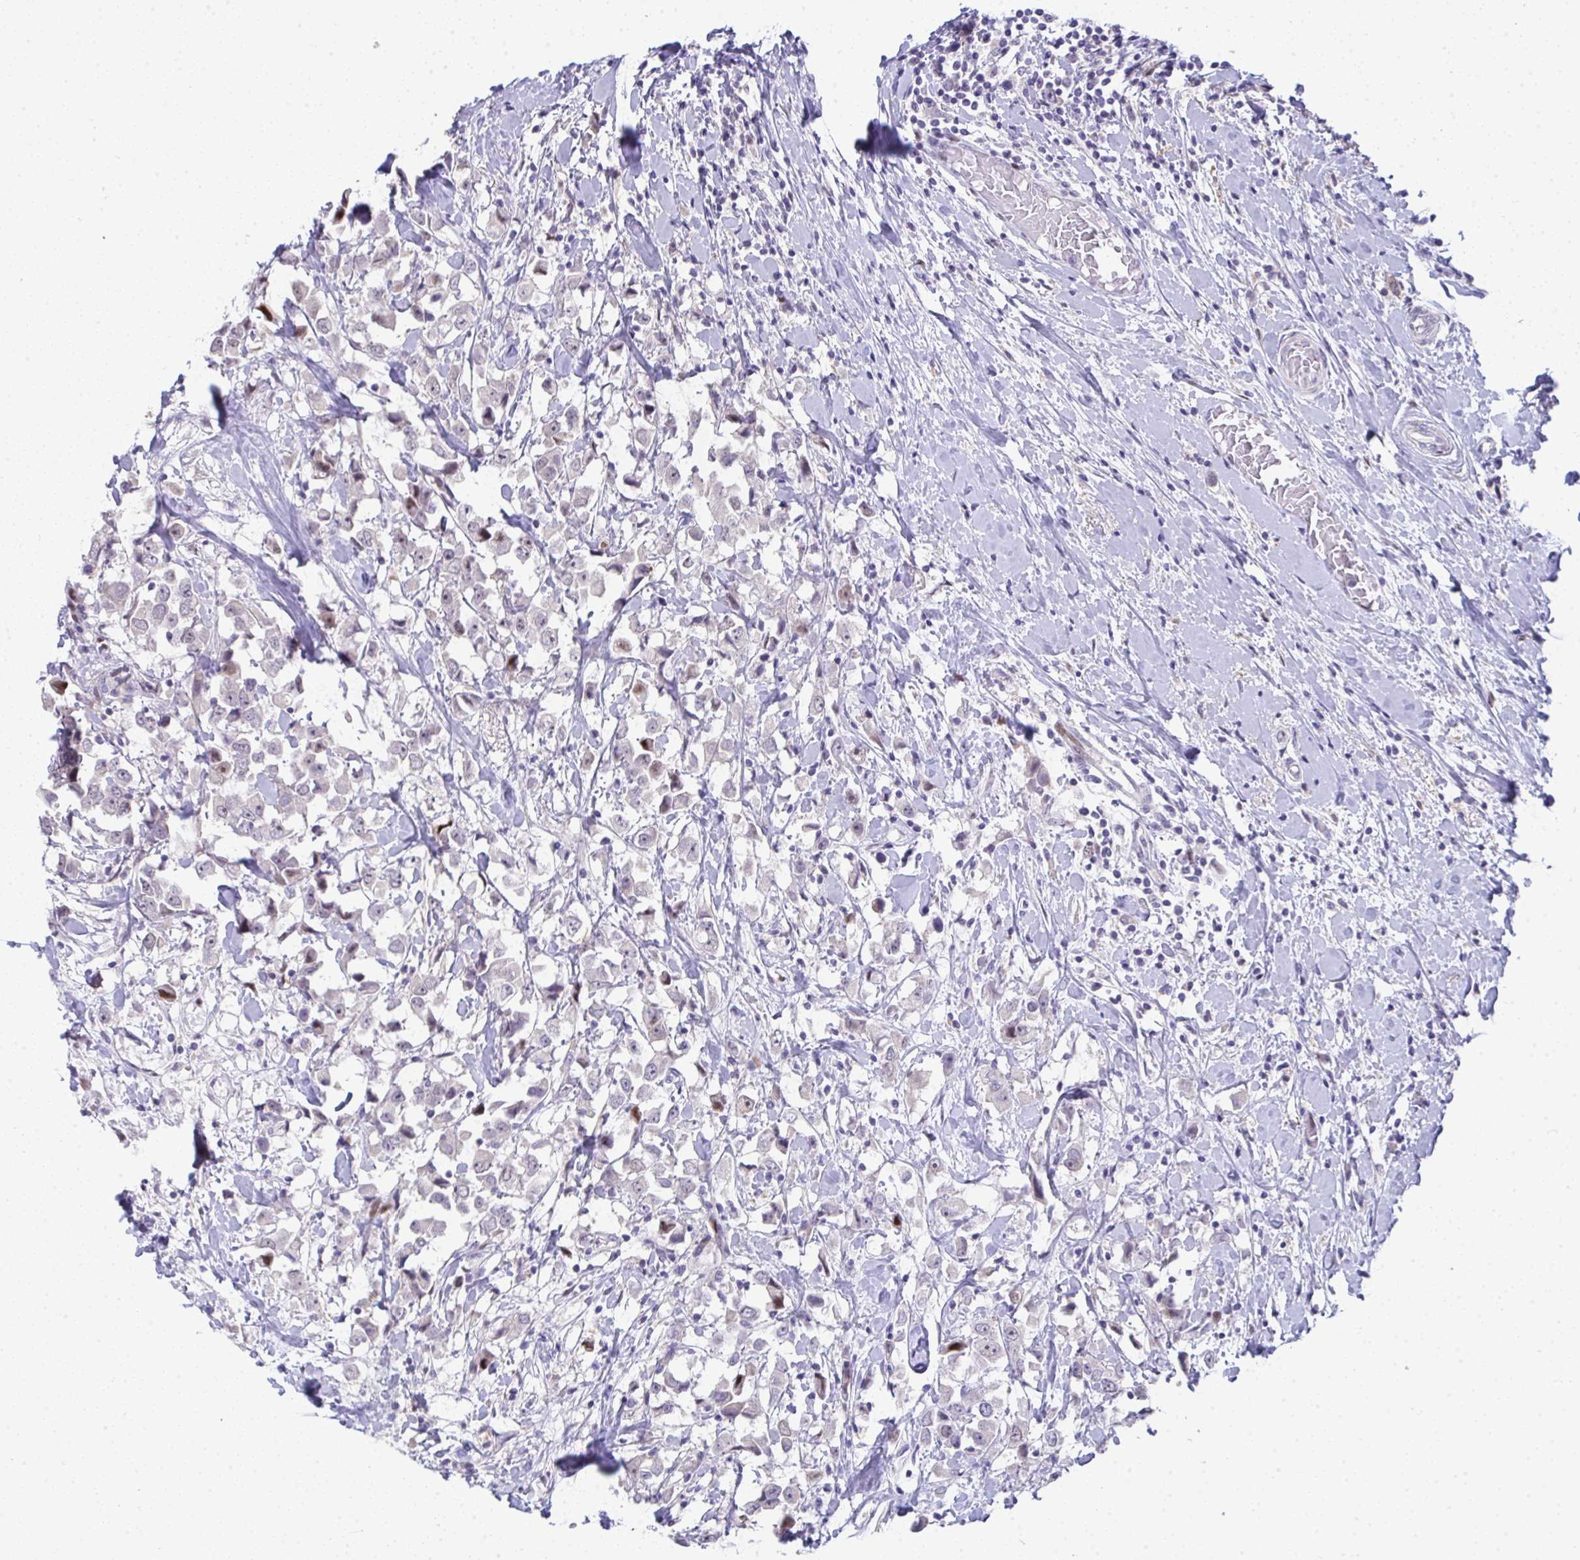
{"staining": {"intensity": "moderate", "quantity": "<25%", "location": "nuclear"}, "tissue": "breast cancer", "cell_type": "Tumor cells", "image_type": "cancer", "snomed": [{"axis": "morphology", "description": "Duct carcinoma"}, {"axis": "topography", "description": "Breast"}], "caption": "Brown immunohistochemical staining in breast cancer exhibits moderate nuclear positivity in approximately <25% of tumor cells.", "gene": "GALNT16", "patient": {"sex": "female", "age": 61}}